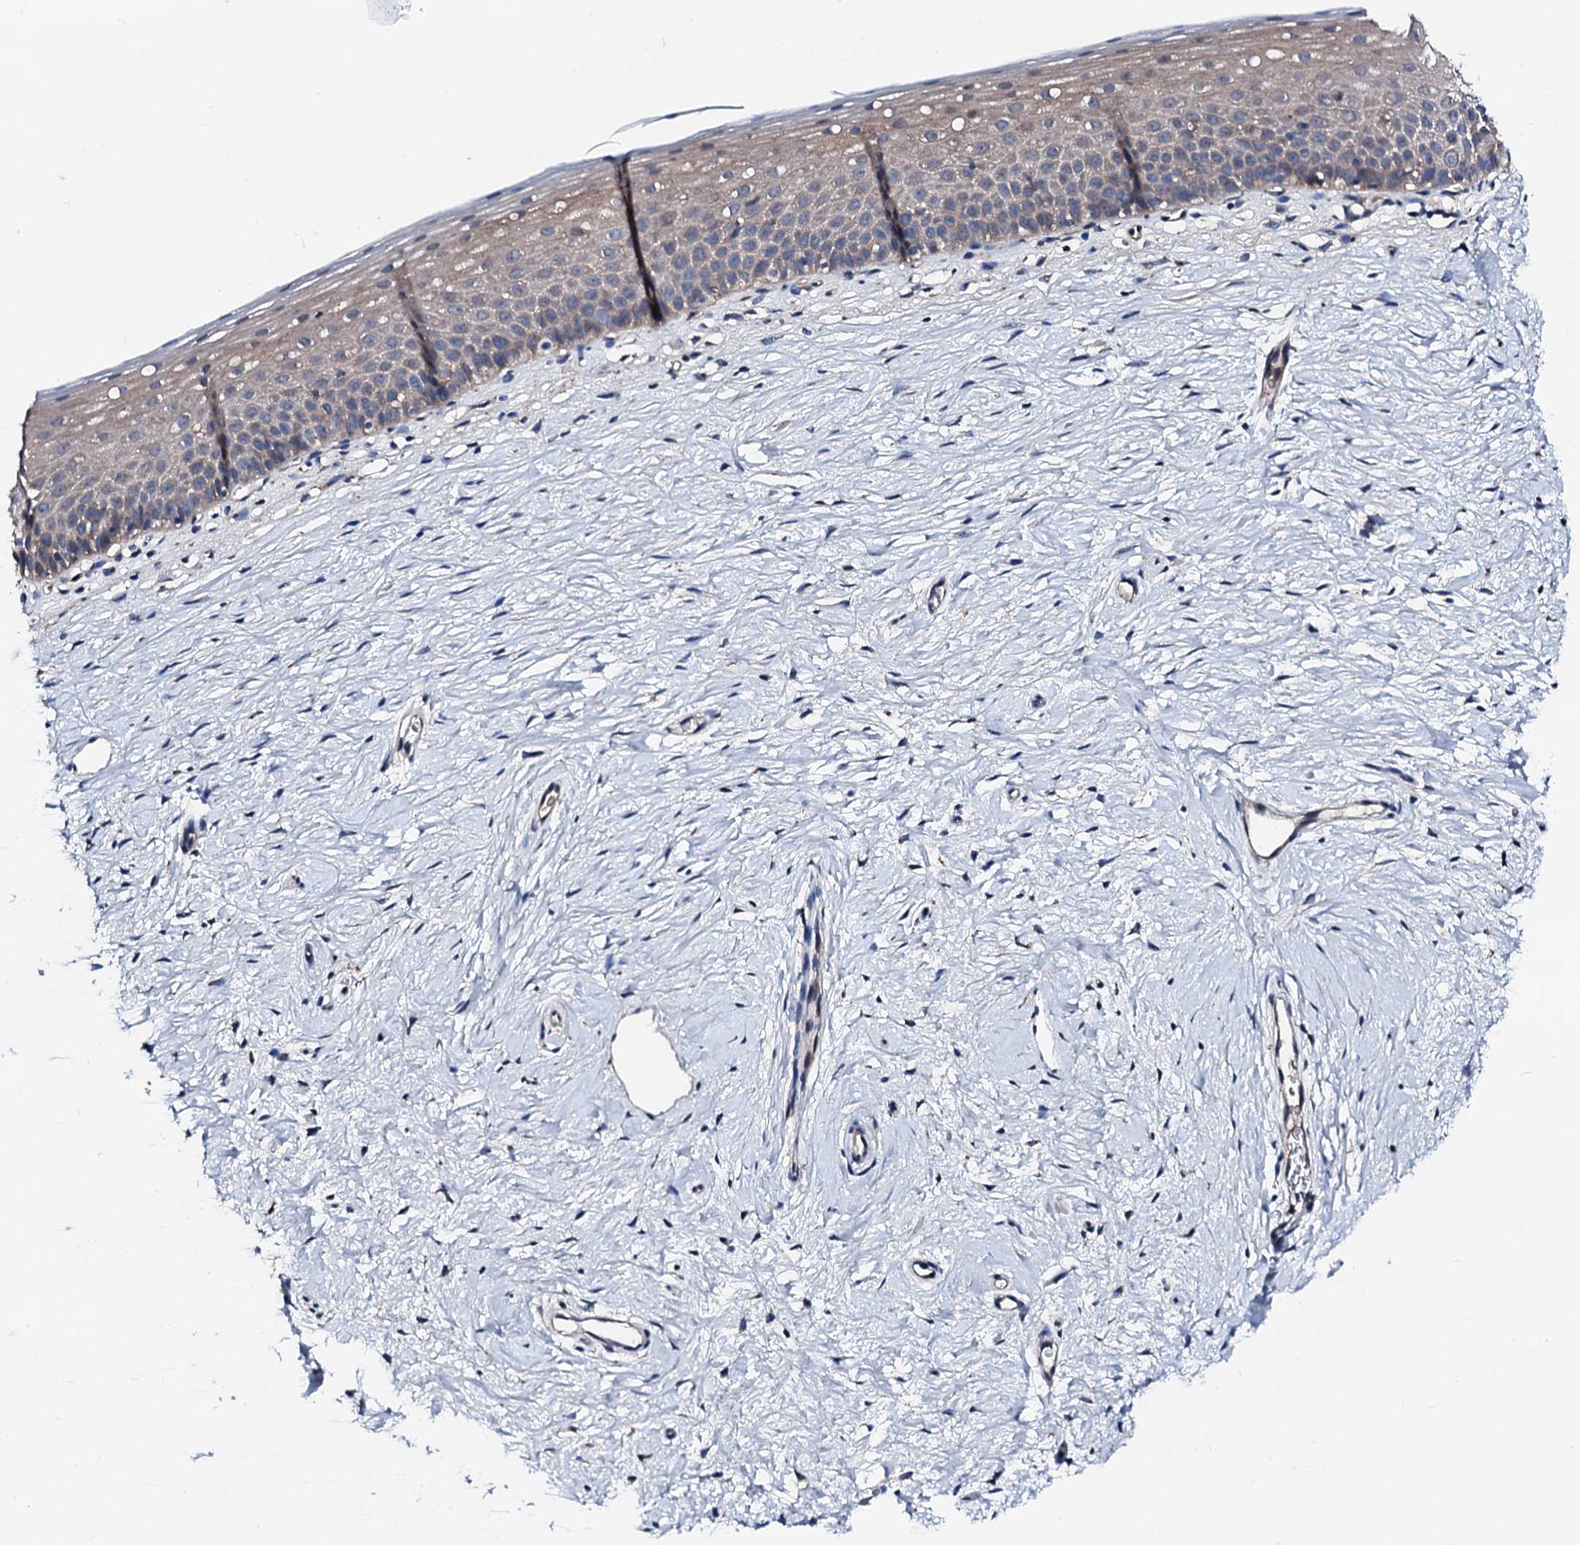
{"staining": {"intensity": "weak", "quantity": "<25%", "location": "cytoplasmic/membranous"}, "tissue": "cervix", "cell_type": "Glandular cells", "image_type": "normal", "snomed": [{"axis": "morphology", "description": "Normal tissue, NOS"}, {"axis": "topography", "description": "Cervix"}], "caption": "Glandular cells show no significant staining in benign cervix. The staining was performed using DAB to visualize the protein expression in brown, while the nuclei were stained in blue with hematoxylin (Magnification: 20x).", "gene": "TRAFD1", "patient": {"sex": "female", "age": 57}}